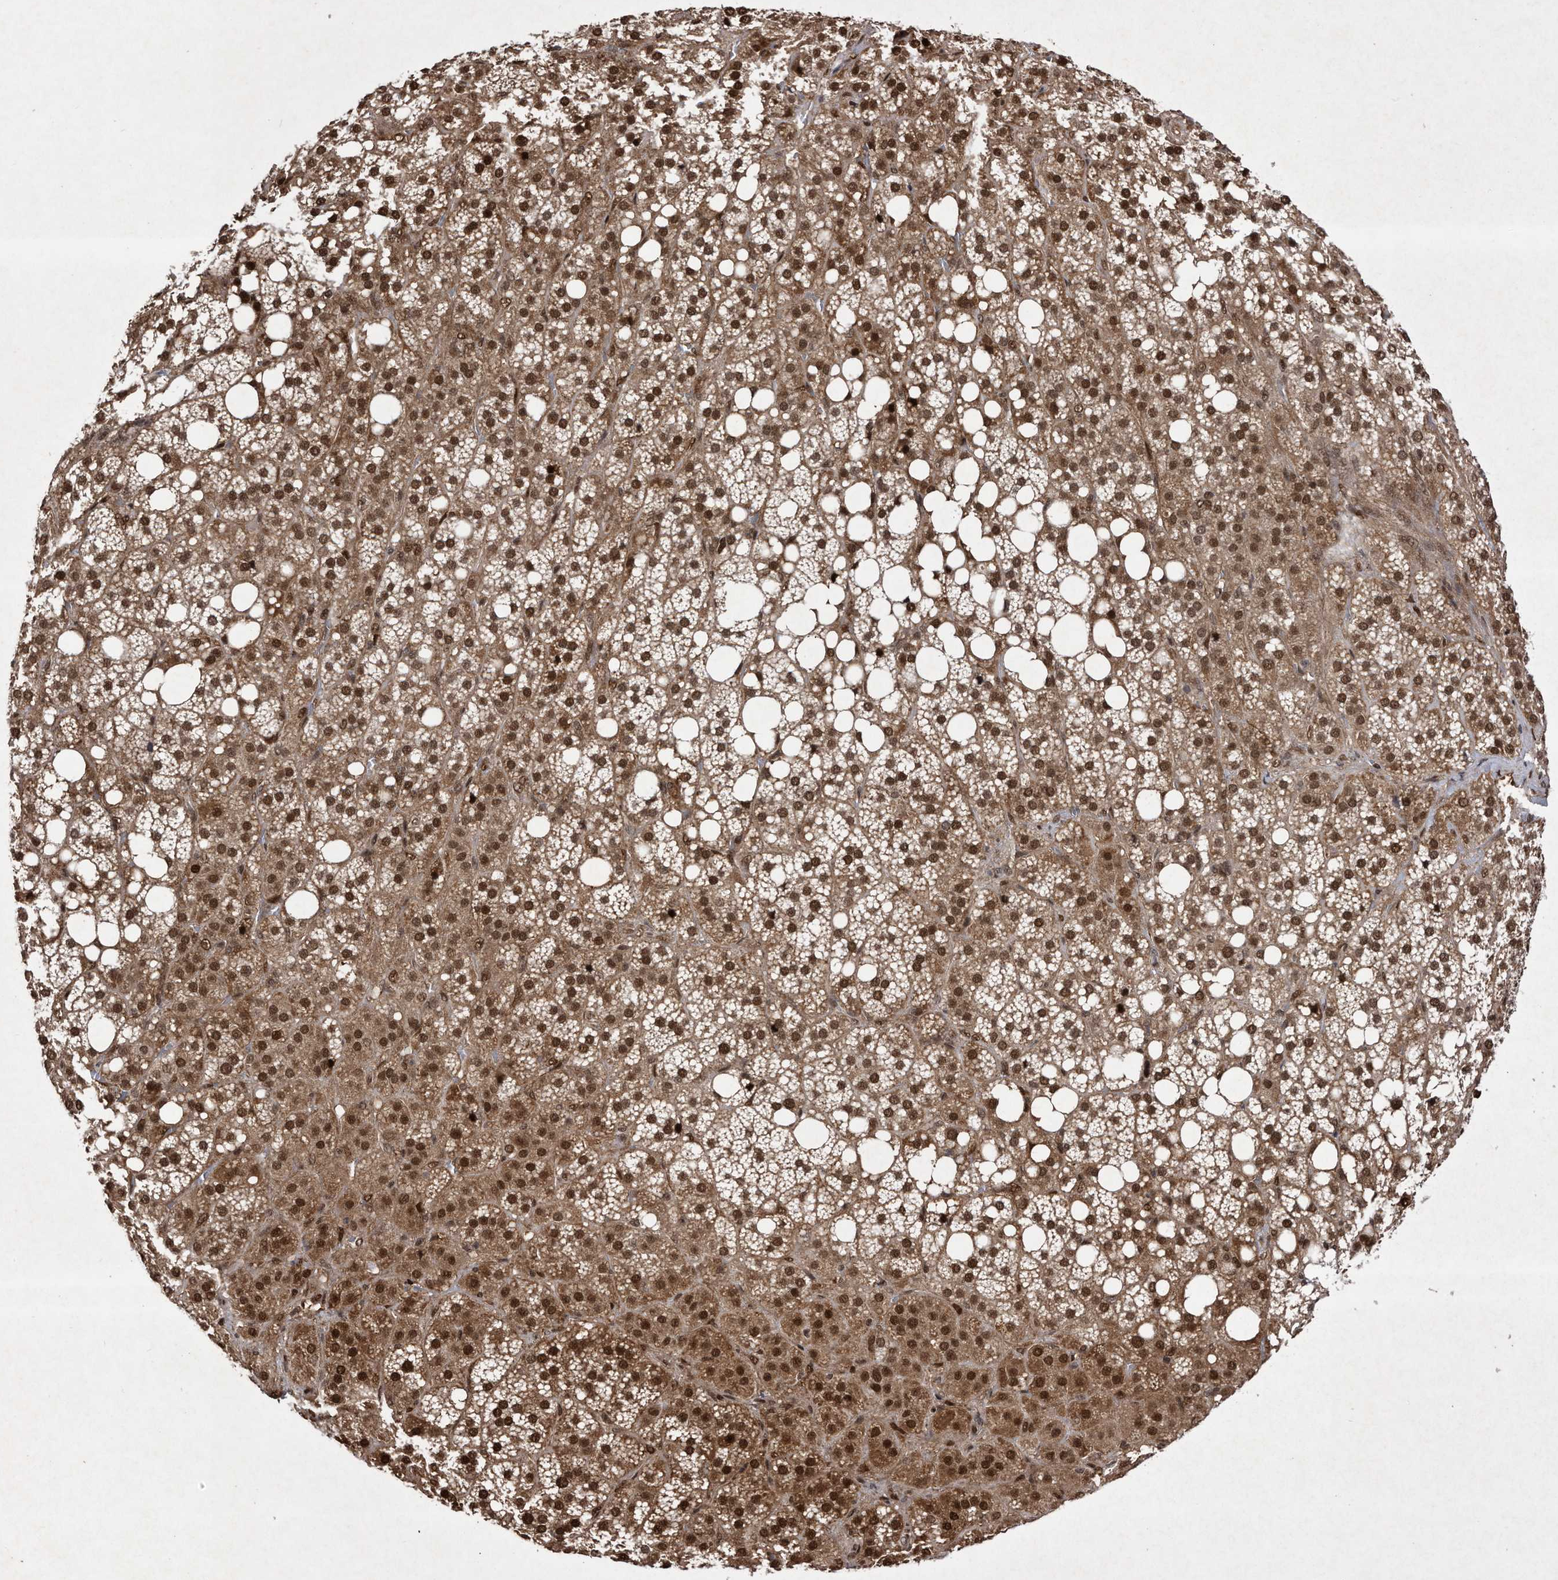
{"staining": {"intensity": "strong", "quantity": ">75%", "location": "cytoplasmic/membranous,nuclear"}, "tissue": "adrenal gland", "cell_type": "Glandular cells", "image_type": "normal", "snomed": [{"axis": "morphology", "description": "Normal tissue, NOS"}, {"axis": "topography", "description": "Adrenal gland"}], "caption": "IHC (DAB (3,3'-diaminobenzidine)) staining of unremarkable human adrenal gland shows strong cytoplasmic/membranous,nuclear protein staining in approximately >75% of glandular cells.", "gene": "RAD23B", "patient": {"sex": "female", "age": 59}}